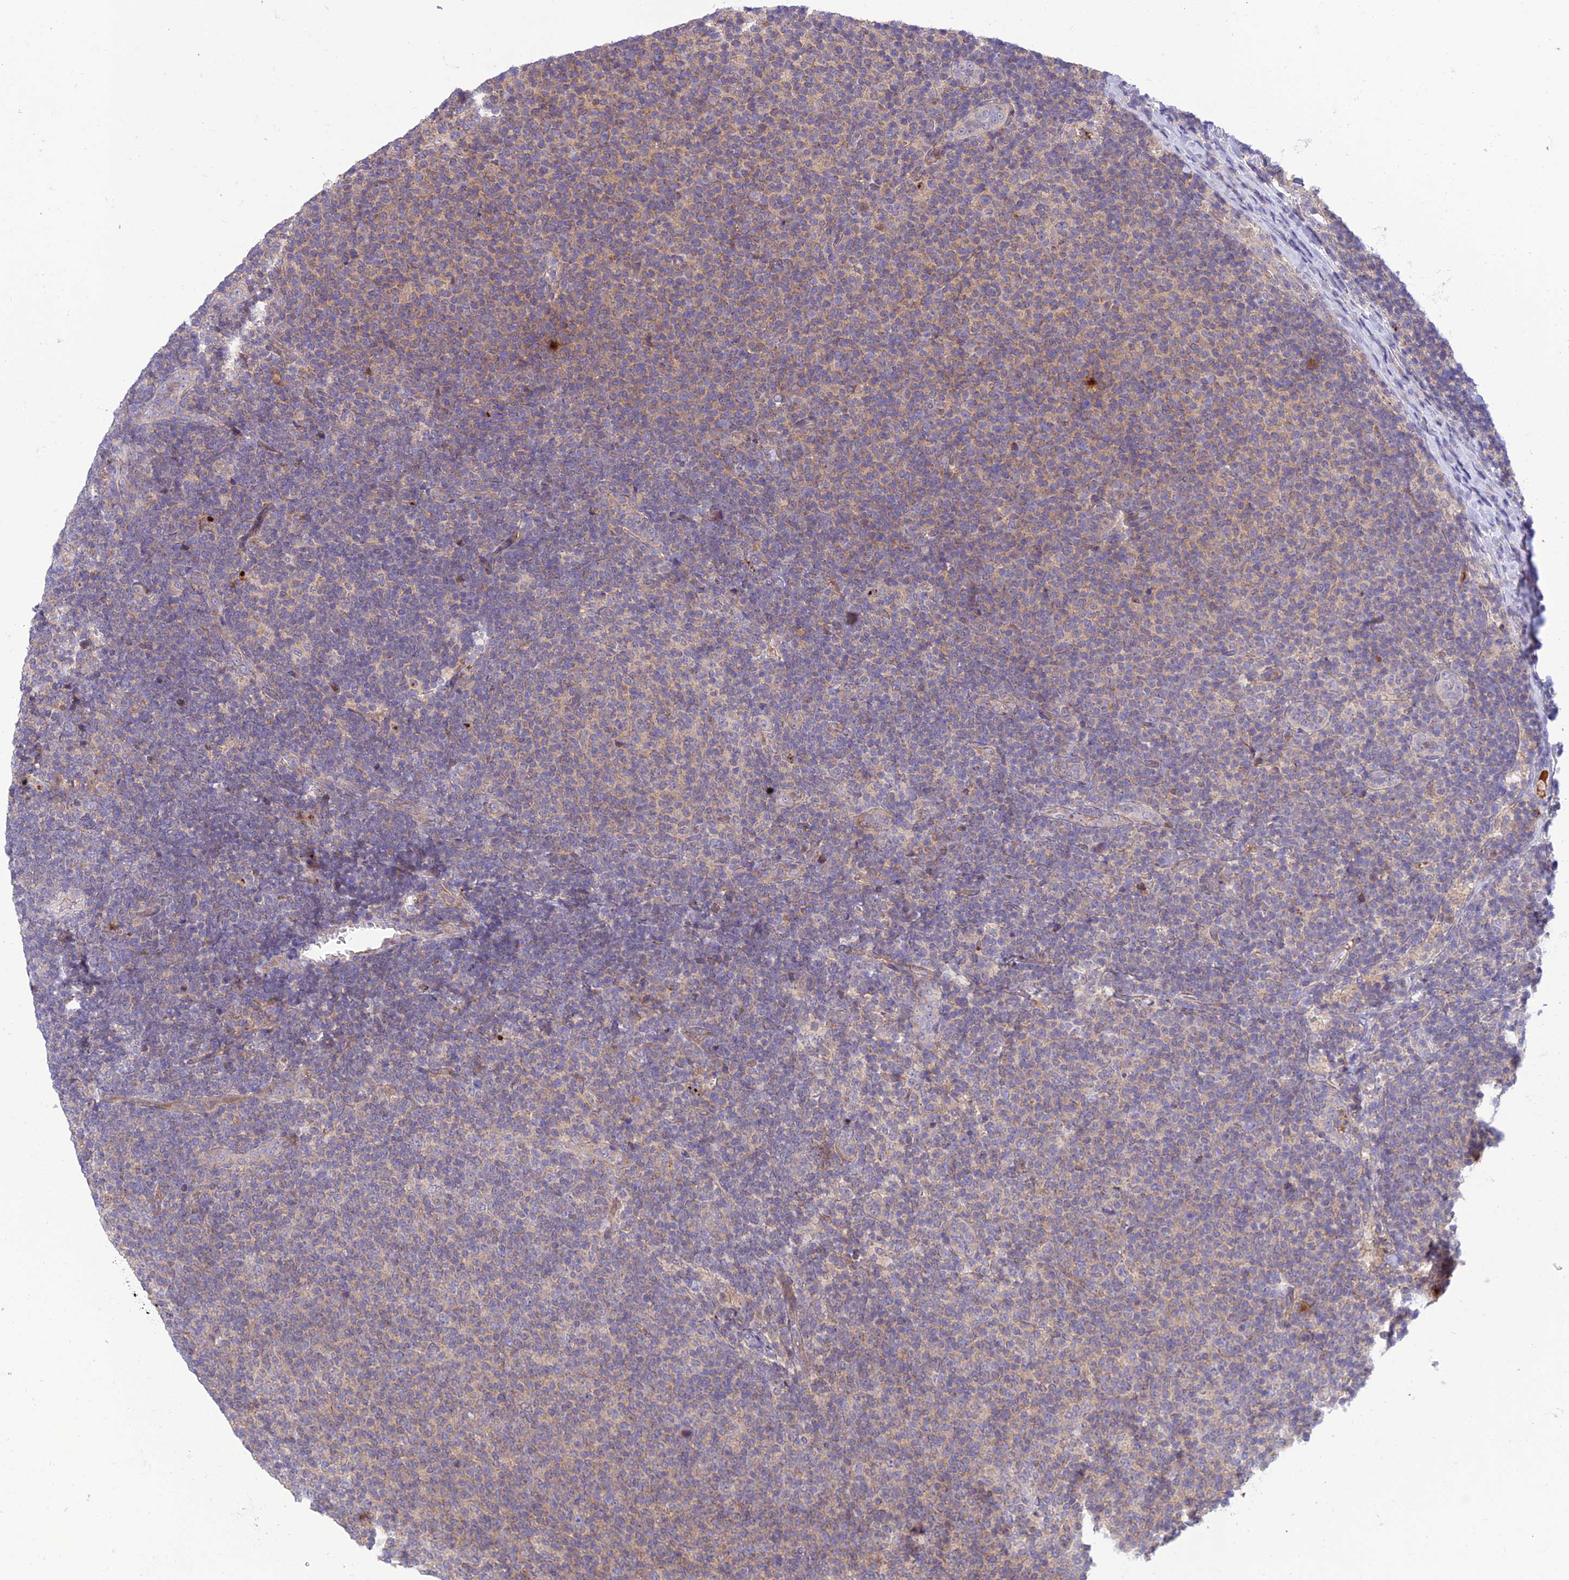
{"staining": {"intensity": "moderate", "quantity": "<25%", "location": "cytoplasmic/membranous"}, "tissue": "lymphoma", "cell_type": "Tumor cells", "image_type": "cancer", "snomed": [{"axis": "morphology", "description": "Malignant lymphoma, non-Hodgkin's type, Low grade"}, {"axis": "topography", "description": "Lymph node"}], "caption": "Protein analysis of lymphoma tissue displays moderate cytoplasmic/membranous expression in about <25% of tumor cells. Nuclei are stained in blue.", "gene": "IRAK3", "patient": {"sex": "male", "age": 66}}